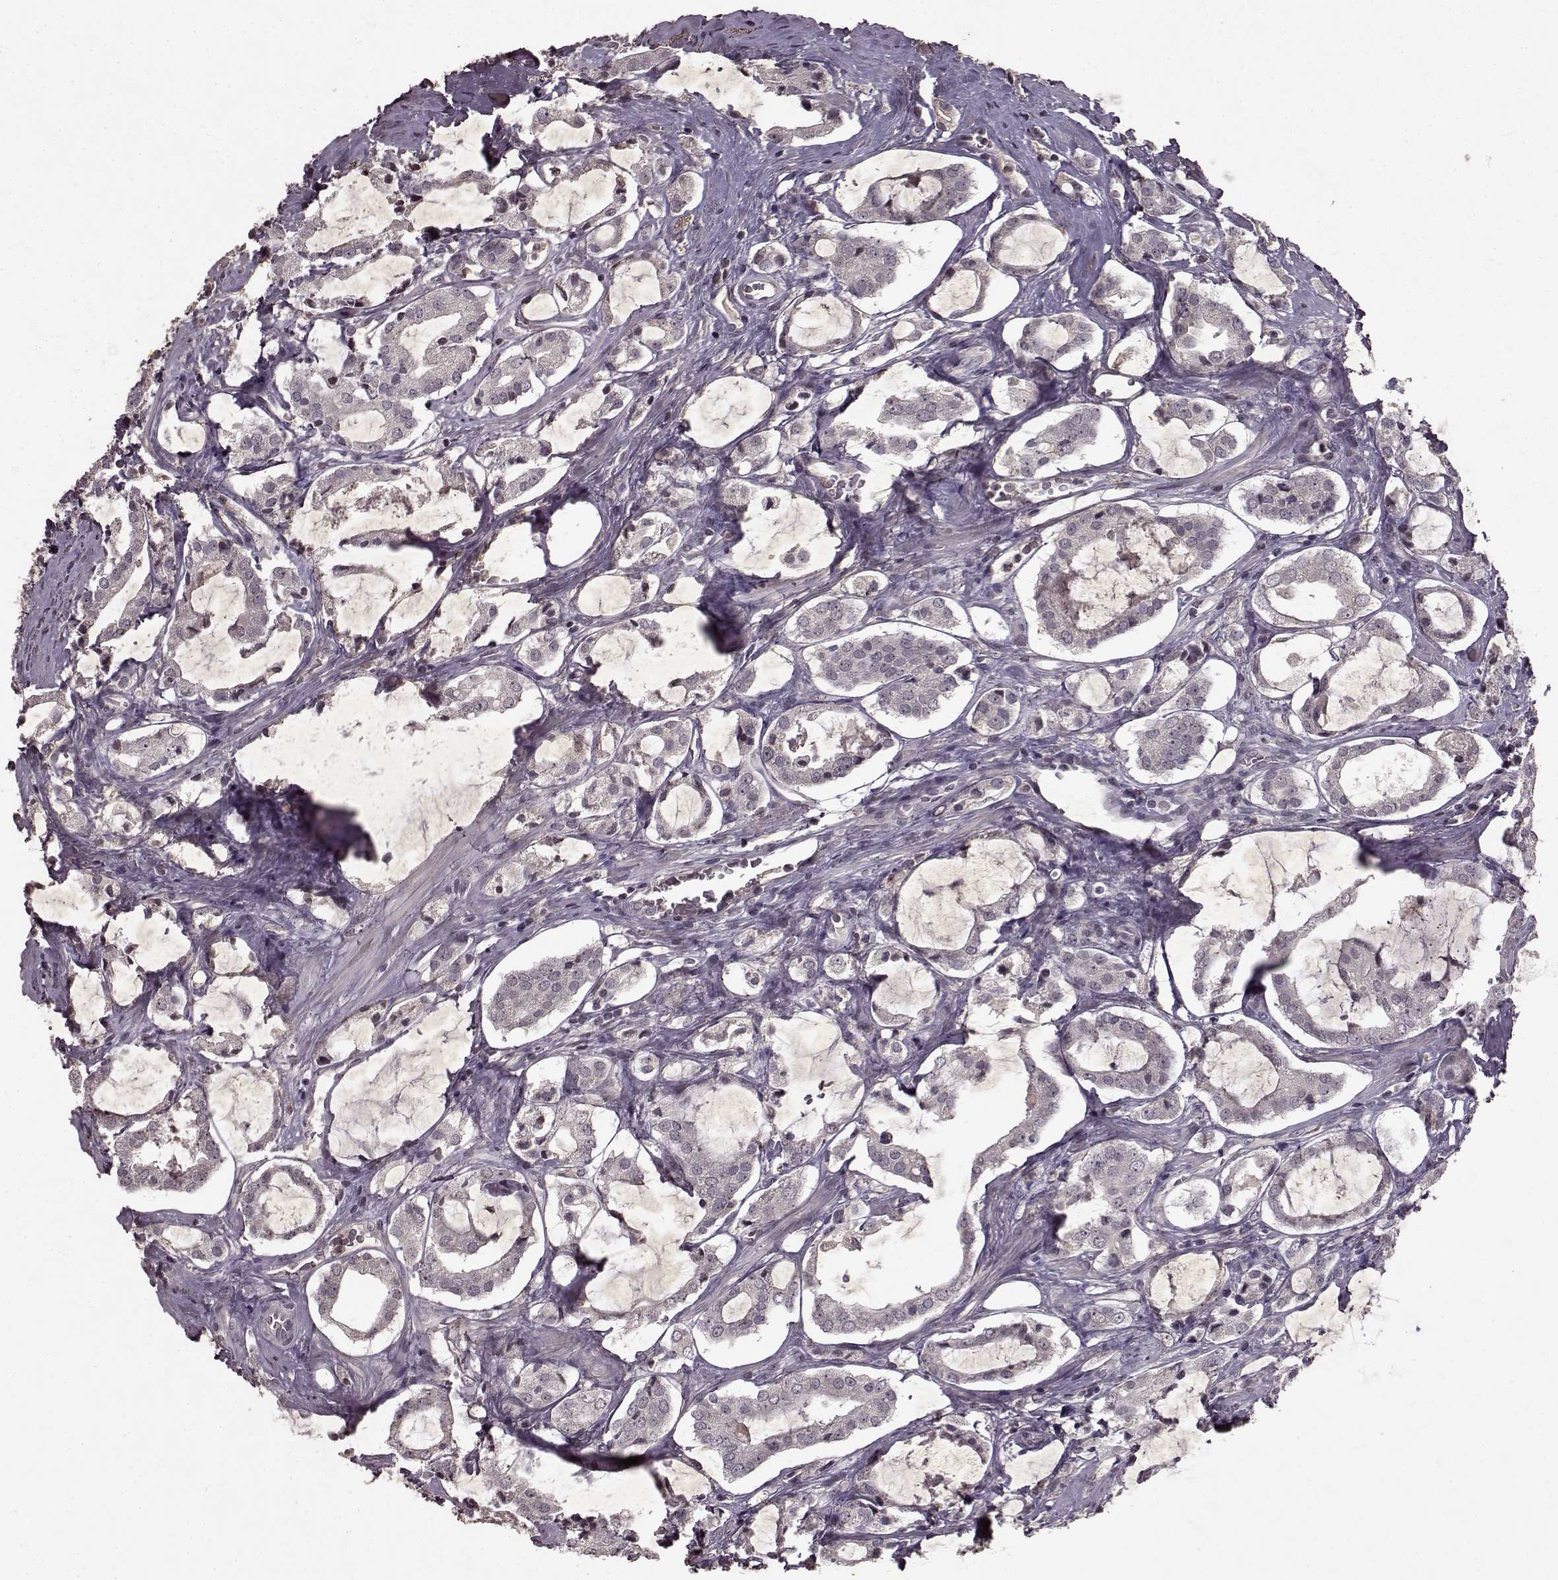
{"staining": {"intensity": "negative", "quantity": "none", "location": "none"}, "tissue": "prostate cancer", "cell_type": "Tumor cells", "image_type": "cancer", "snomed": [{"axis": "morphology", "description": "Adenocarcinoma, NOS"}, {"axis": "topography", "description": "Prostate"}], "caption": "Tumor cells show no significant staining in adenocarcinoma (prostate).", "gene": "LHB", "patient": {"sex": "male", "age": 66}}